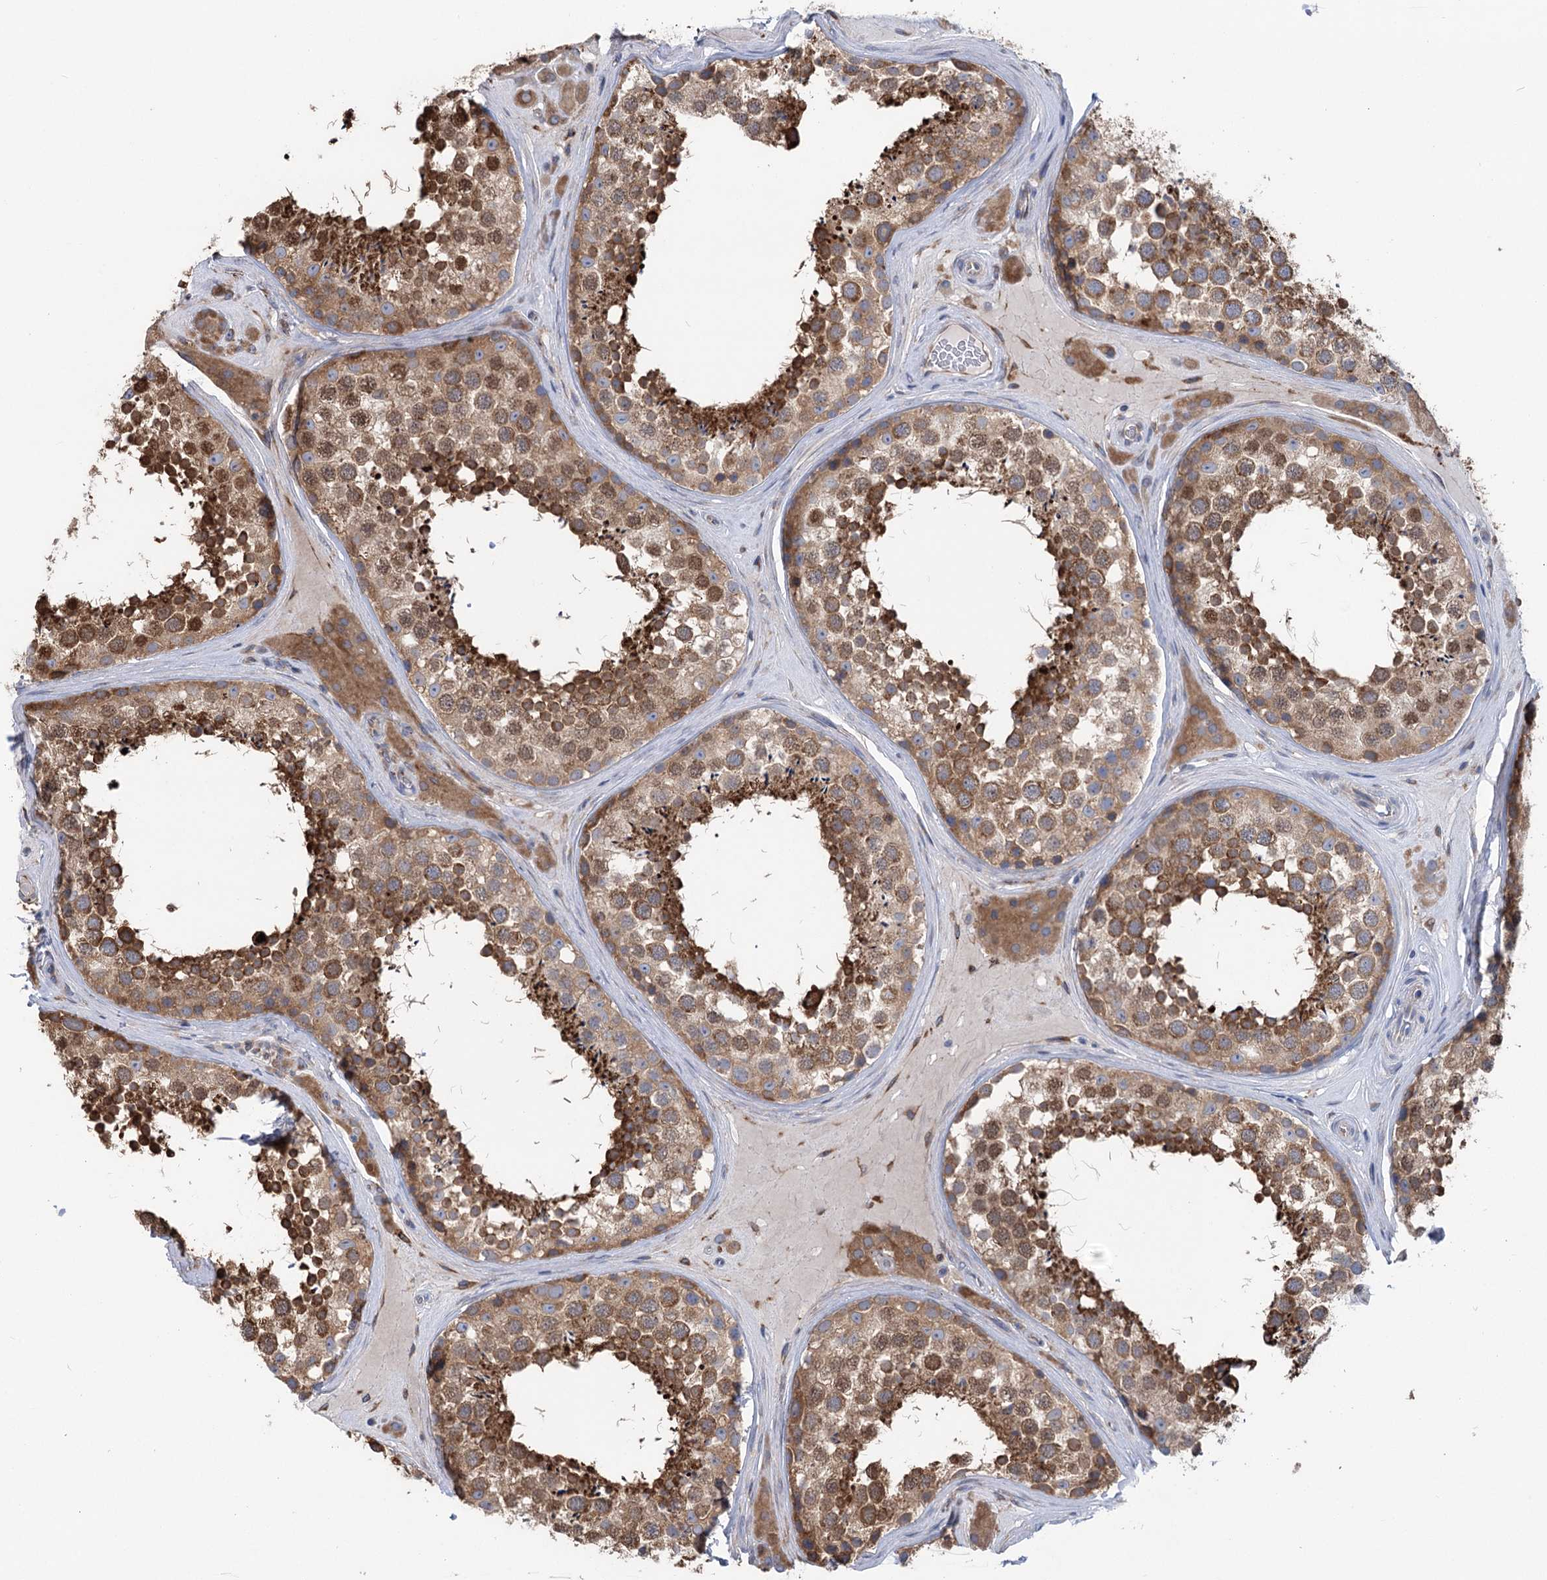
{"staining": {"intensity": "strong", "quantity": ">75%", "location": "cytoplasmic/membranous"}, "tissue": "testis", "cell_type": "Cells in seminiferous ducts", "image_type": "normal", "snomed": [{"axis": "morphology", "description": "Normal tissue, NOS"}, {"axis": "topography", "description": "Testis"}], "caption": "The histopathology image demonstrates a brown stain indicating the presence of a protein in the cytoplasmic/membranous of cells in seminiferous ducts in testis. Ihc stains the protein in brown and the nuclei are stained blue.", "gene": "METTL24", "patient": {"sex": "male", "age": 46}}